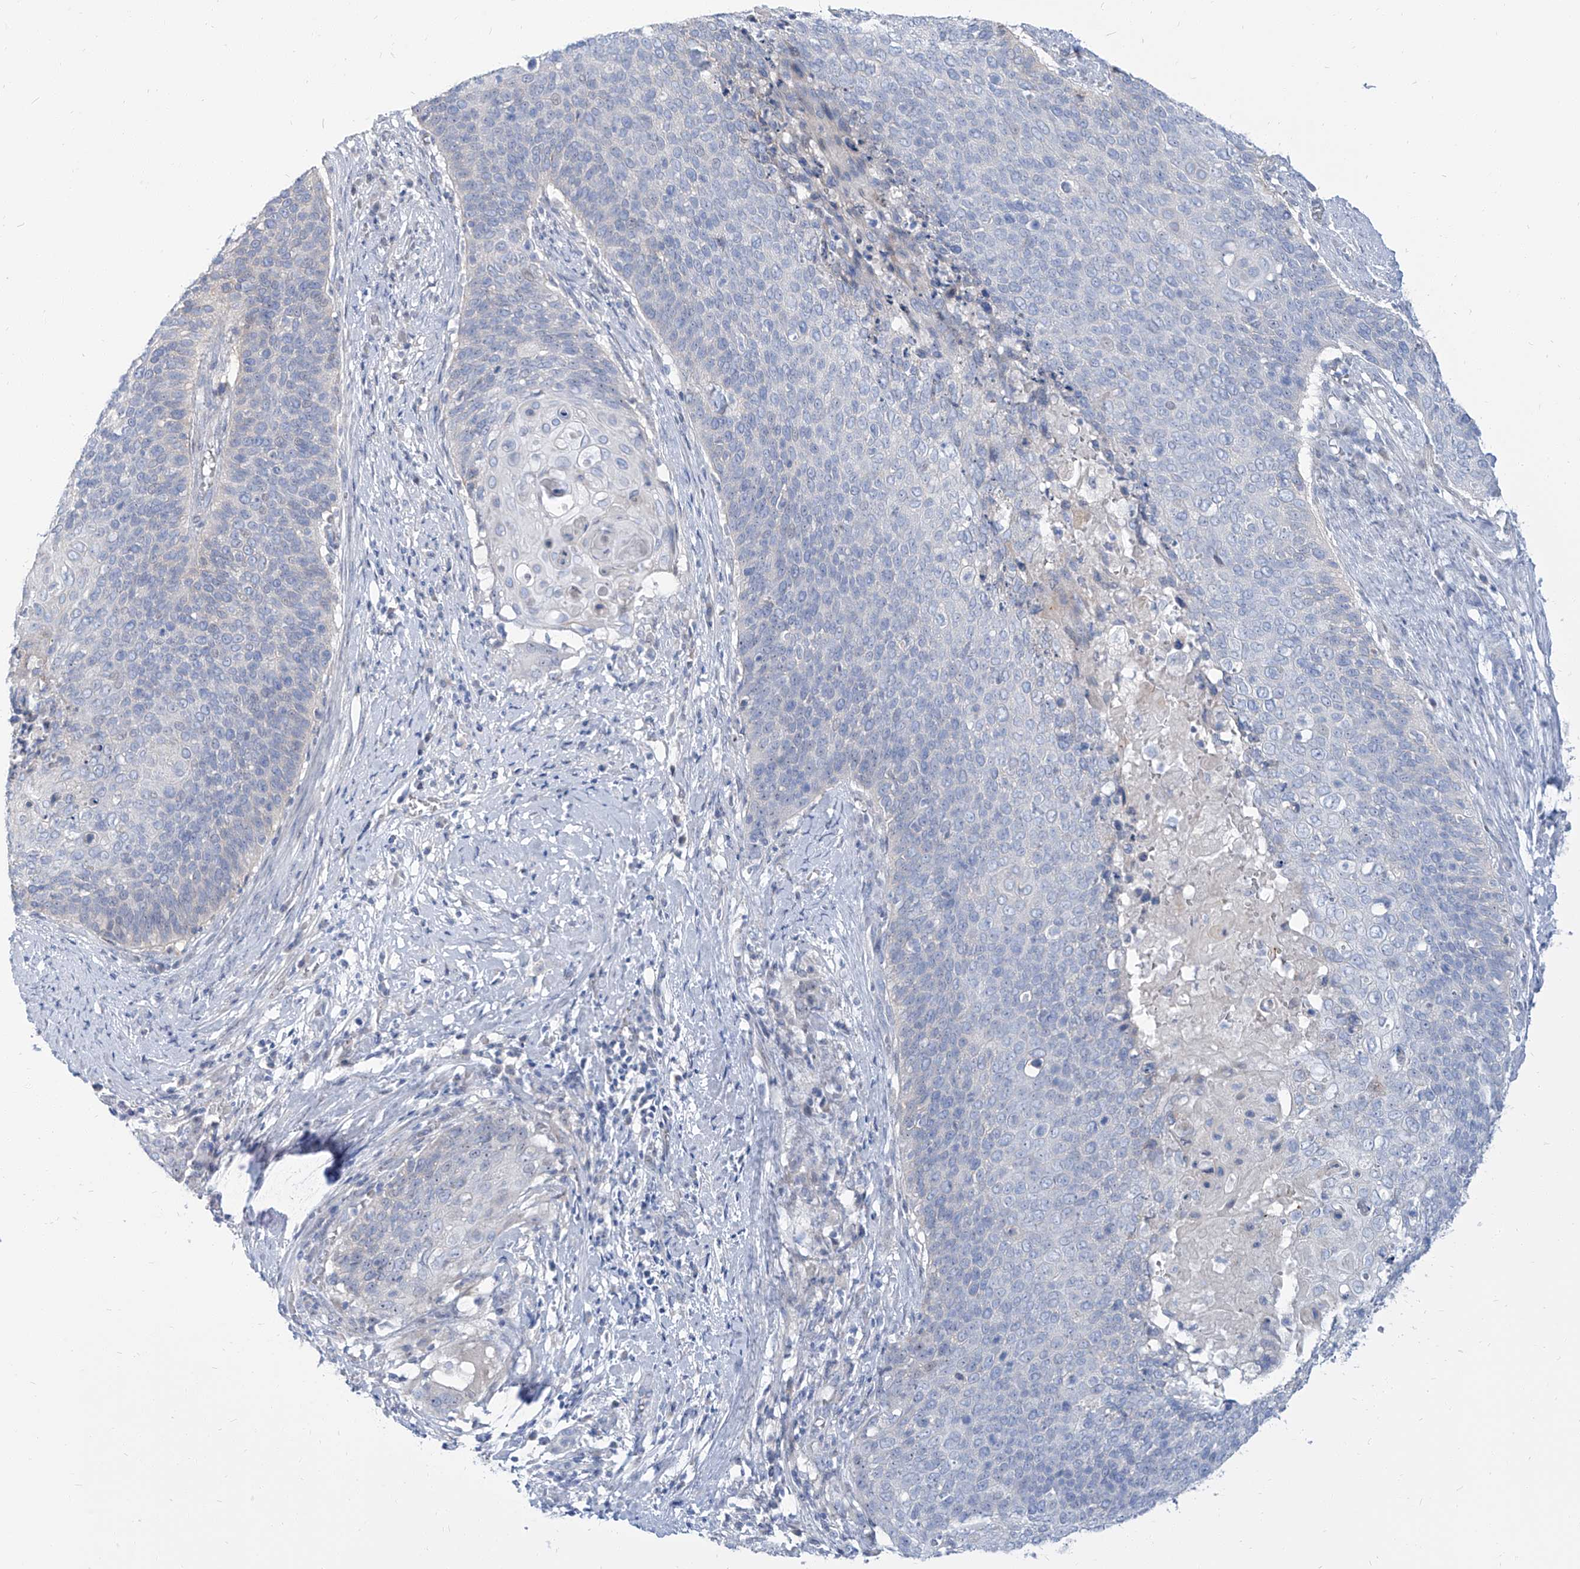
{"staining": {"intensity": "negative", "quantity": "none", "location": "none"}, "tissue": "cervical cancer", "cell_type": "Tumor cells", "image_type": "cancer", "snomed": [{"axis": "morphology", "description": "Squamous cell carcinoma, NOS"}, {"axis": "topography", "description": "Cervix"}], "caption": "Tumor cells show no significant positivity in squamous cell carcinoma (cervical).", "gene": "TXLNB", "patient": {"sex": "female", "age": 39}}